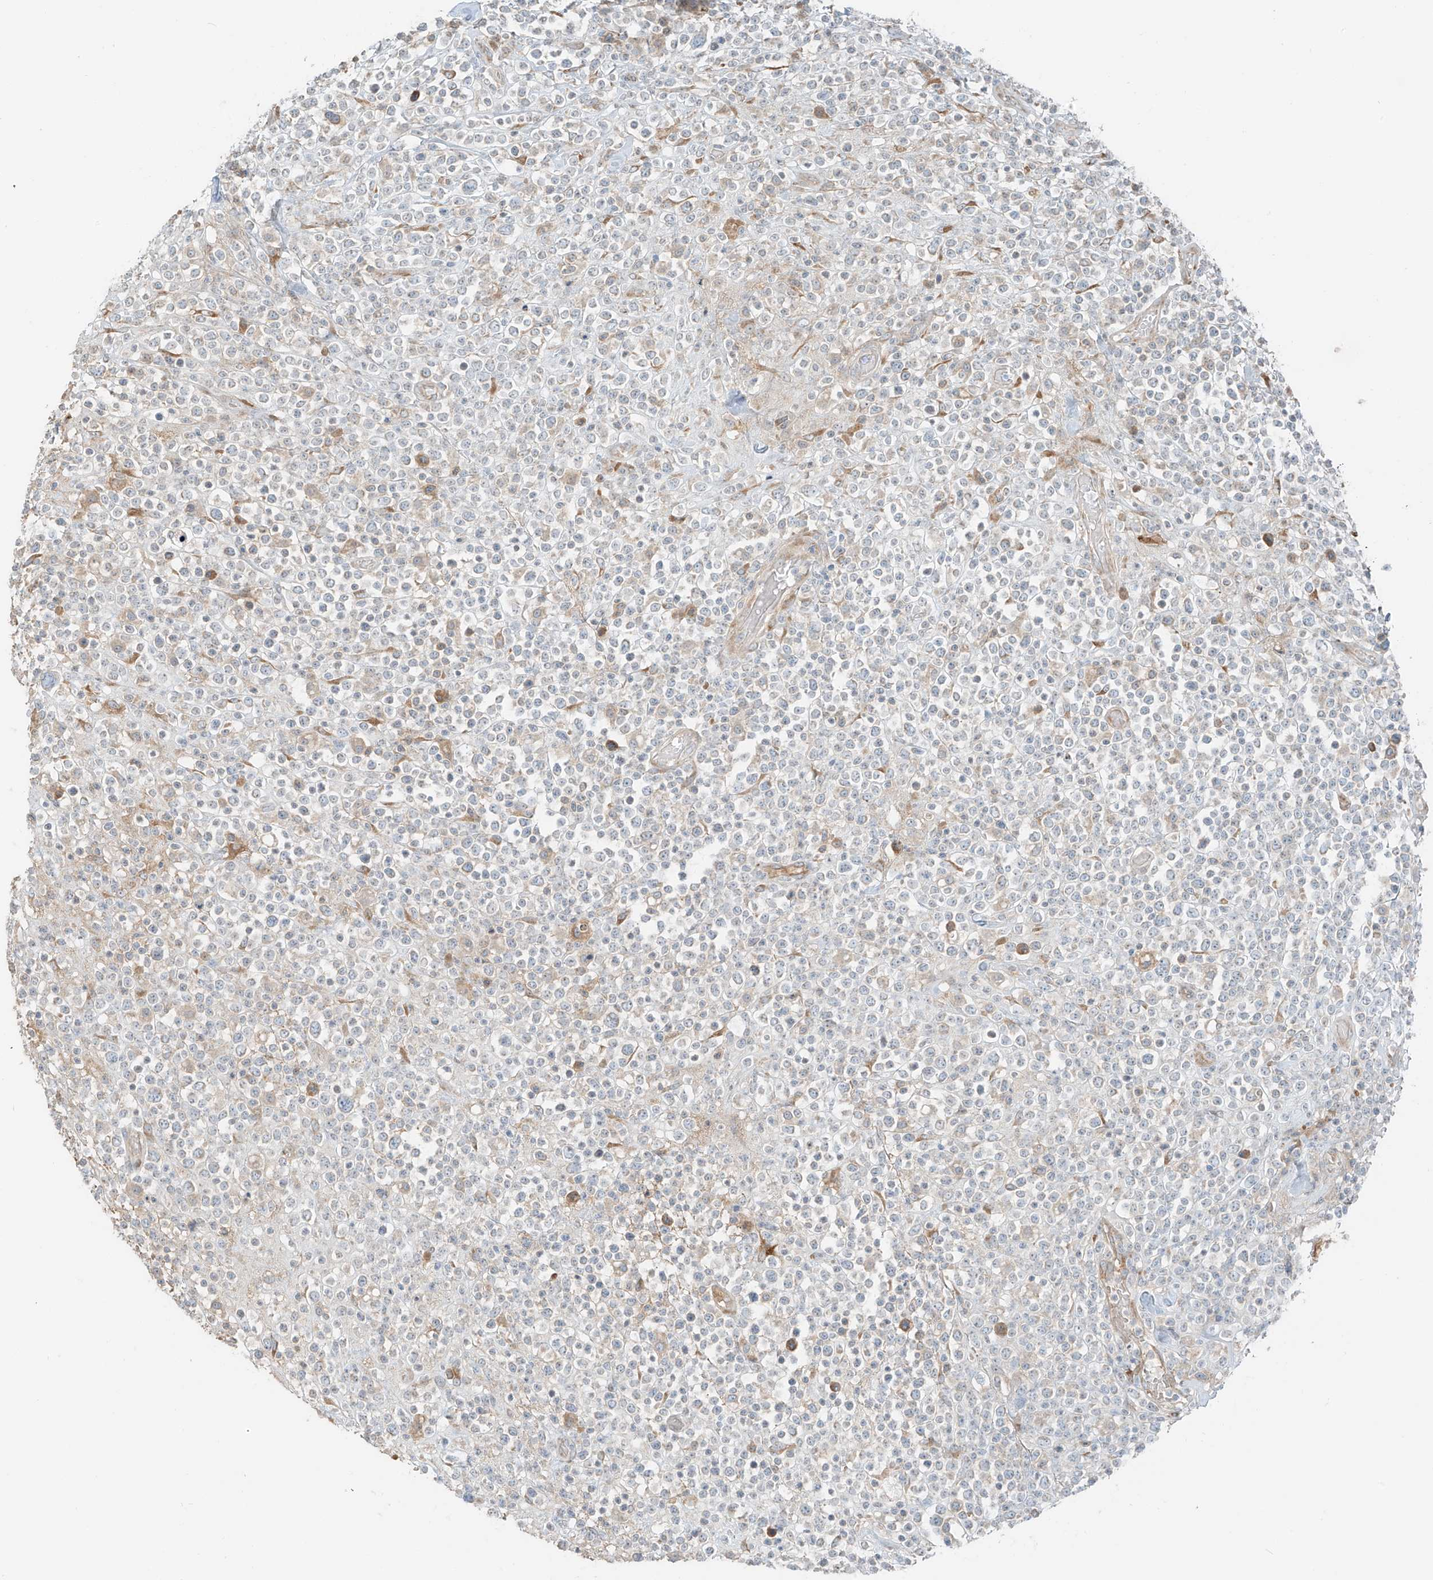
{"staining": {"intensity": "negative", "quantity": "none", "location": "none"}, "tissue": "lymphoma", "cell_type": "Tumor cells", "image_type": "cancer", "snomed": [{"axis": "morphology", "description": "Malignant lymphoma, non-Hodgkin's type, High grade"}, {"axis": "topography", "description": "Colon"}], "caption": "Lymphoma was stained to show a protein in brown. There is no significant expression in tumor cells.", "gene": "FSTL1", "patient": {"sex": "female", "age": 53}}